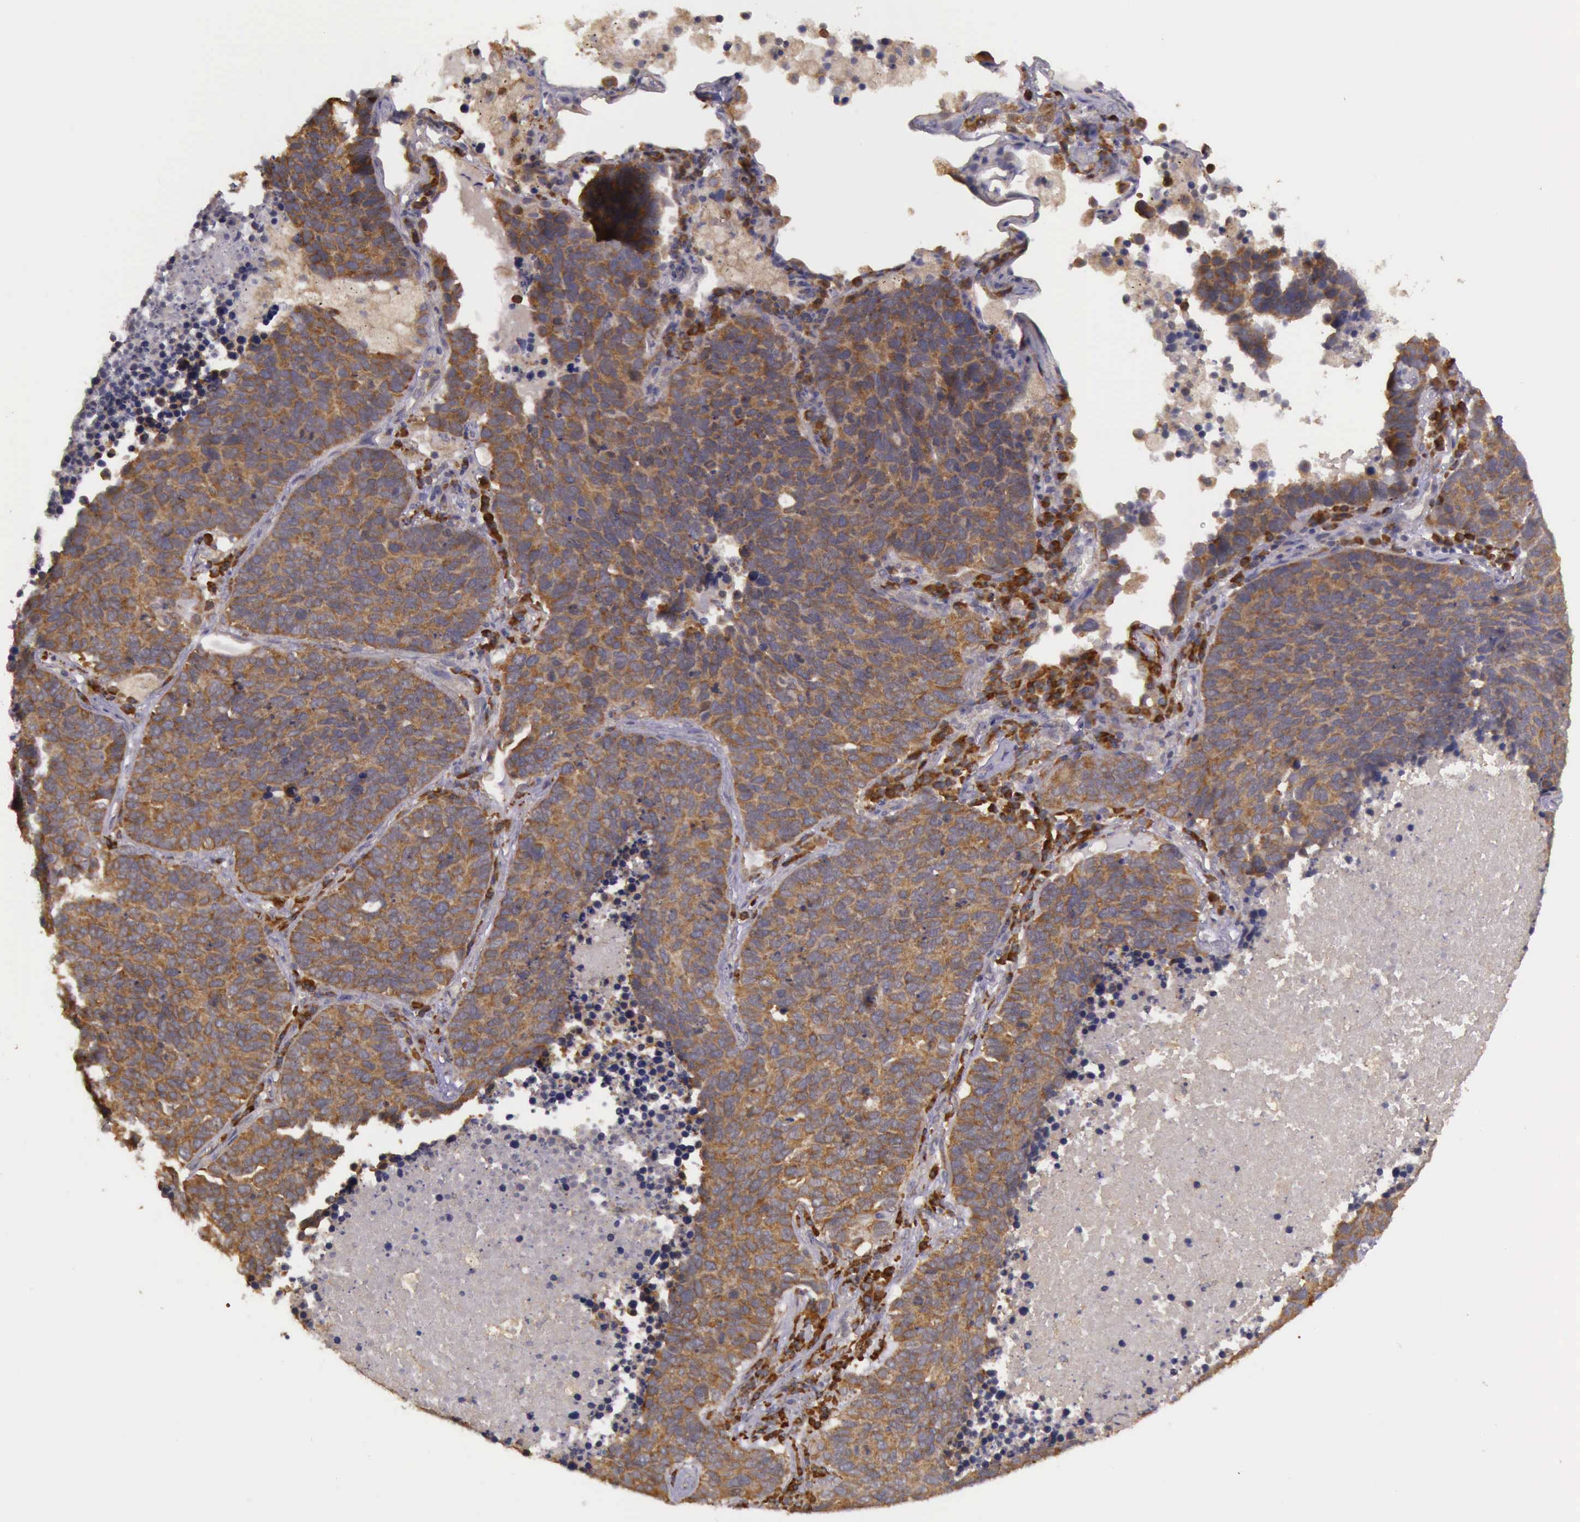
{"staining": {"intensity": "strong", "quantity": ">75%", "location": "cytoplasmic/membranous"}, "tissue": "lung cancer", "cell_type": "Tumor cells", "image_type": "cancer", "snomed": [{"axis": "morphology", "description": "Neoplasm, malignant, NOS"}, {"axis": "topography", "description": "Lung"}], "caption": "Strong cytoplasmic/membranous expression for a protein is present in about >75% of tumor cells of lung cancer (neoplasm (malignant)) using immunohistochemistry (IHC).", "gene": "EIF5", "patient": {"sex": "female", "age": 75}}